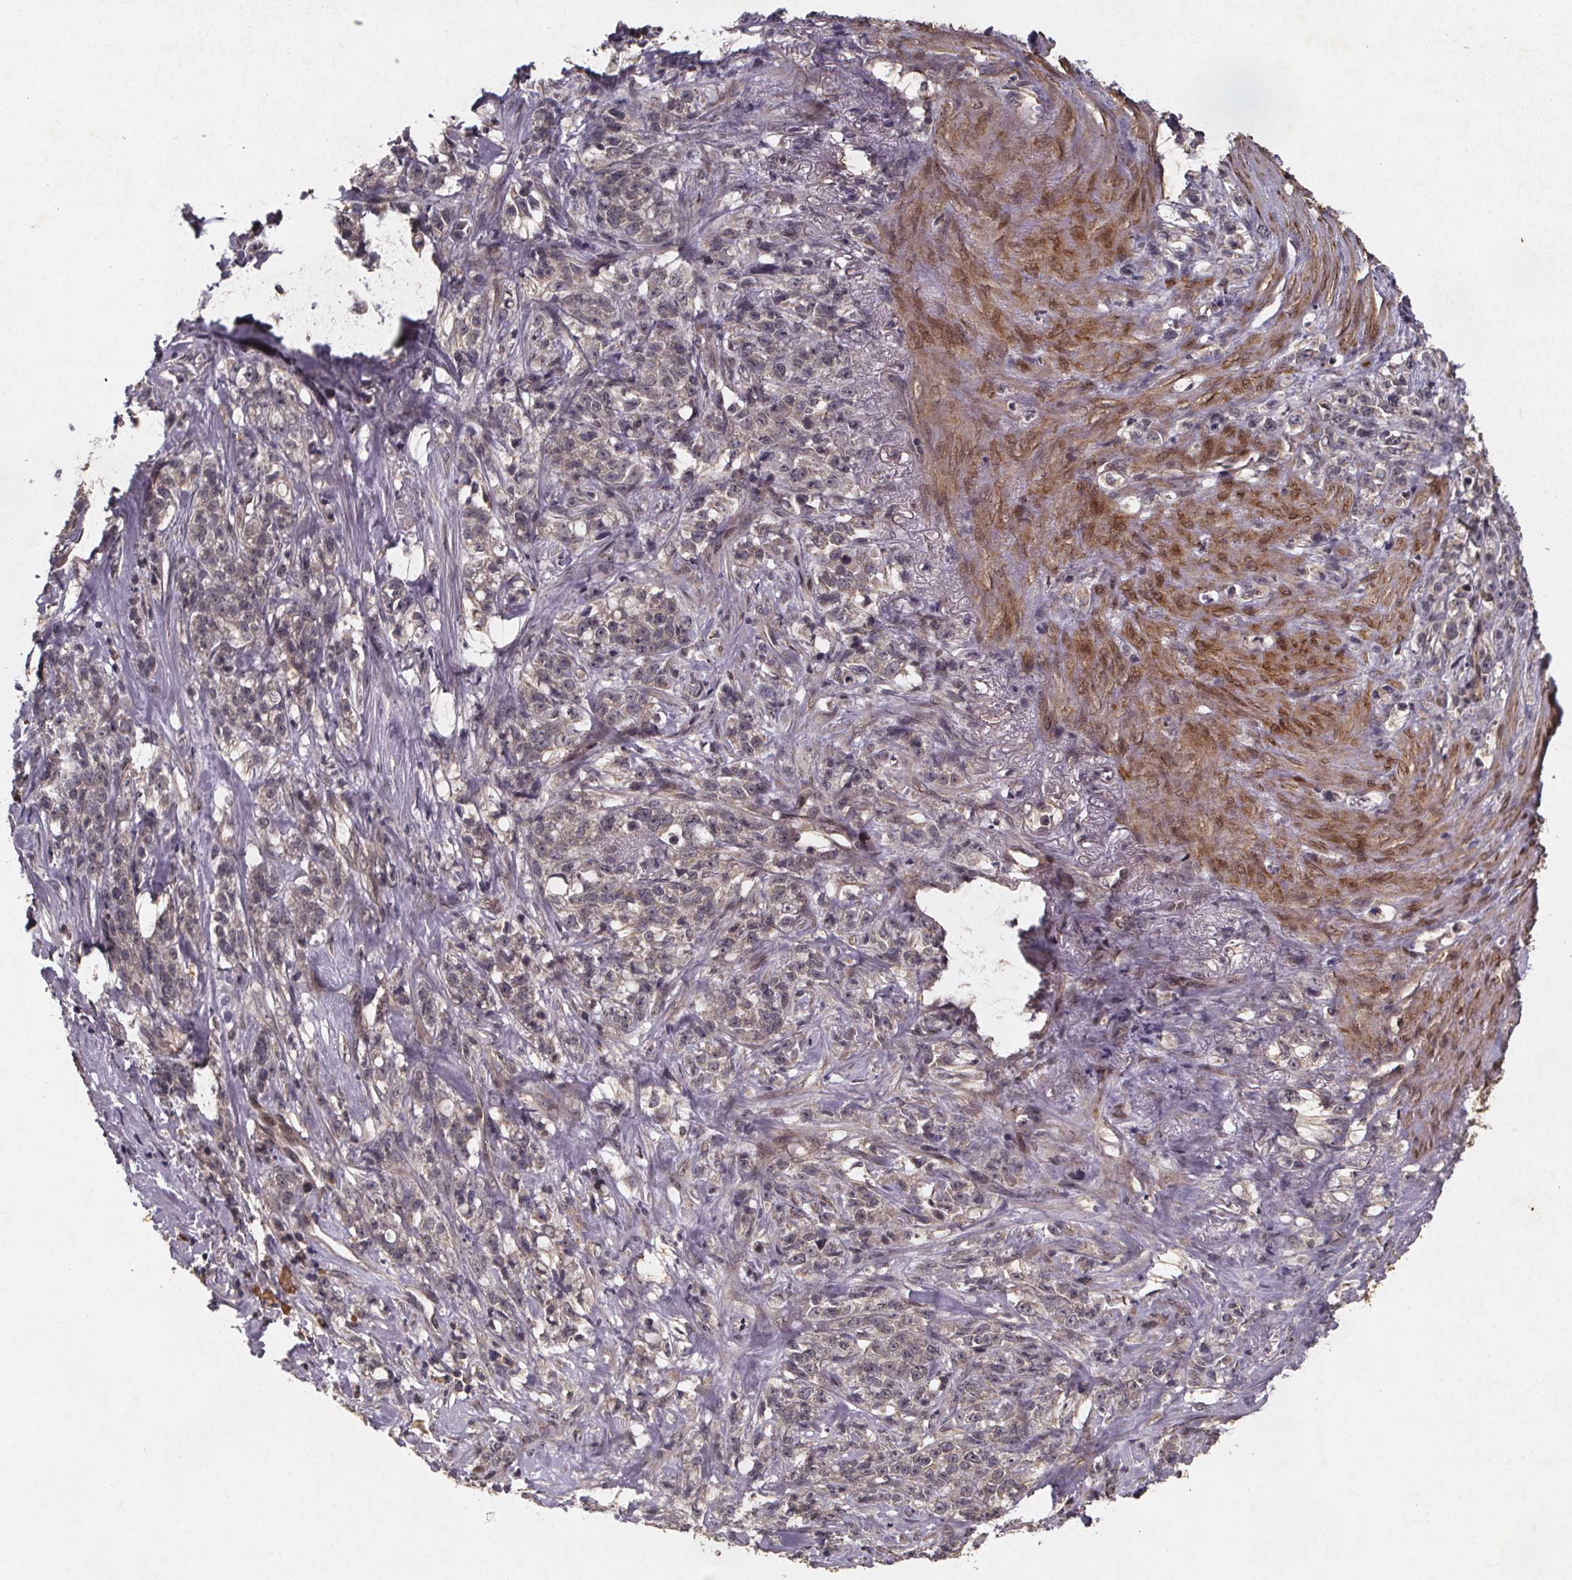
{"staining": {"intensity": "weak", "quantity": "<25%", "location": "cytoplasmic/membranous"}, "tissue": "stomach cancer", "cell_type": "Tumor cells", "image_type": "cancer", "snomed": [{"axis": "morphology", "description": "Adenocarcinoma, NOS"}, {"axis": "topography", "description": "Stomach, lower"}], "caption": "Tumor cells are negative for brown protein staining in stomach adenocarcinoma.", "gene": "PIERCE2", "patient": {"sex": "male", "age": 88}}